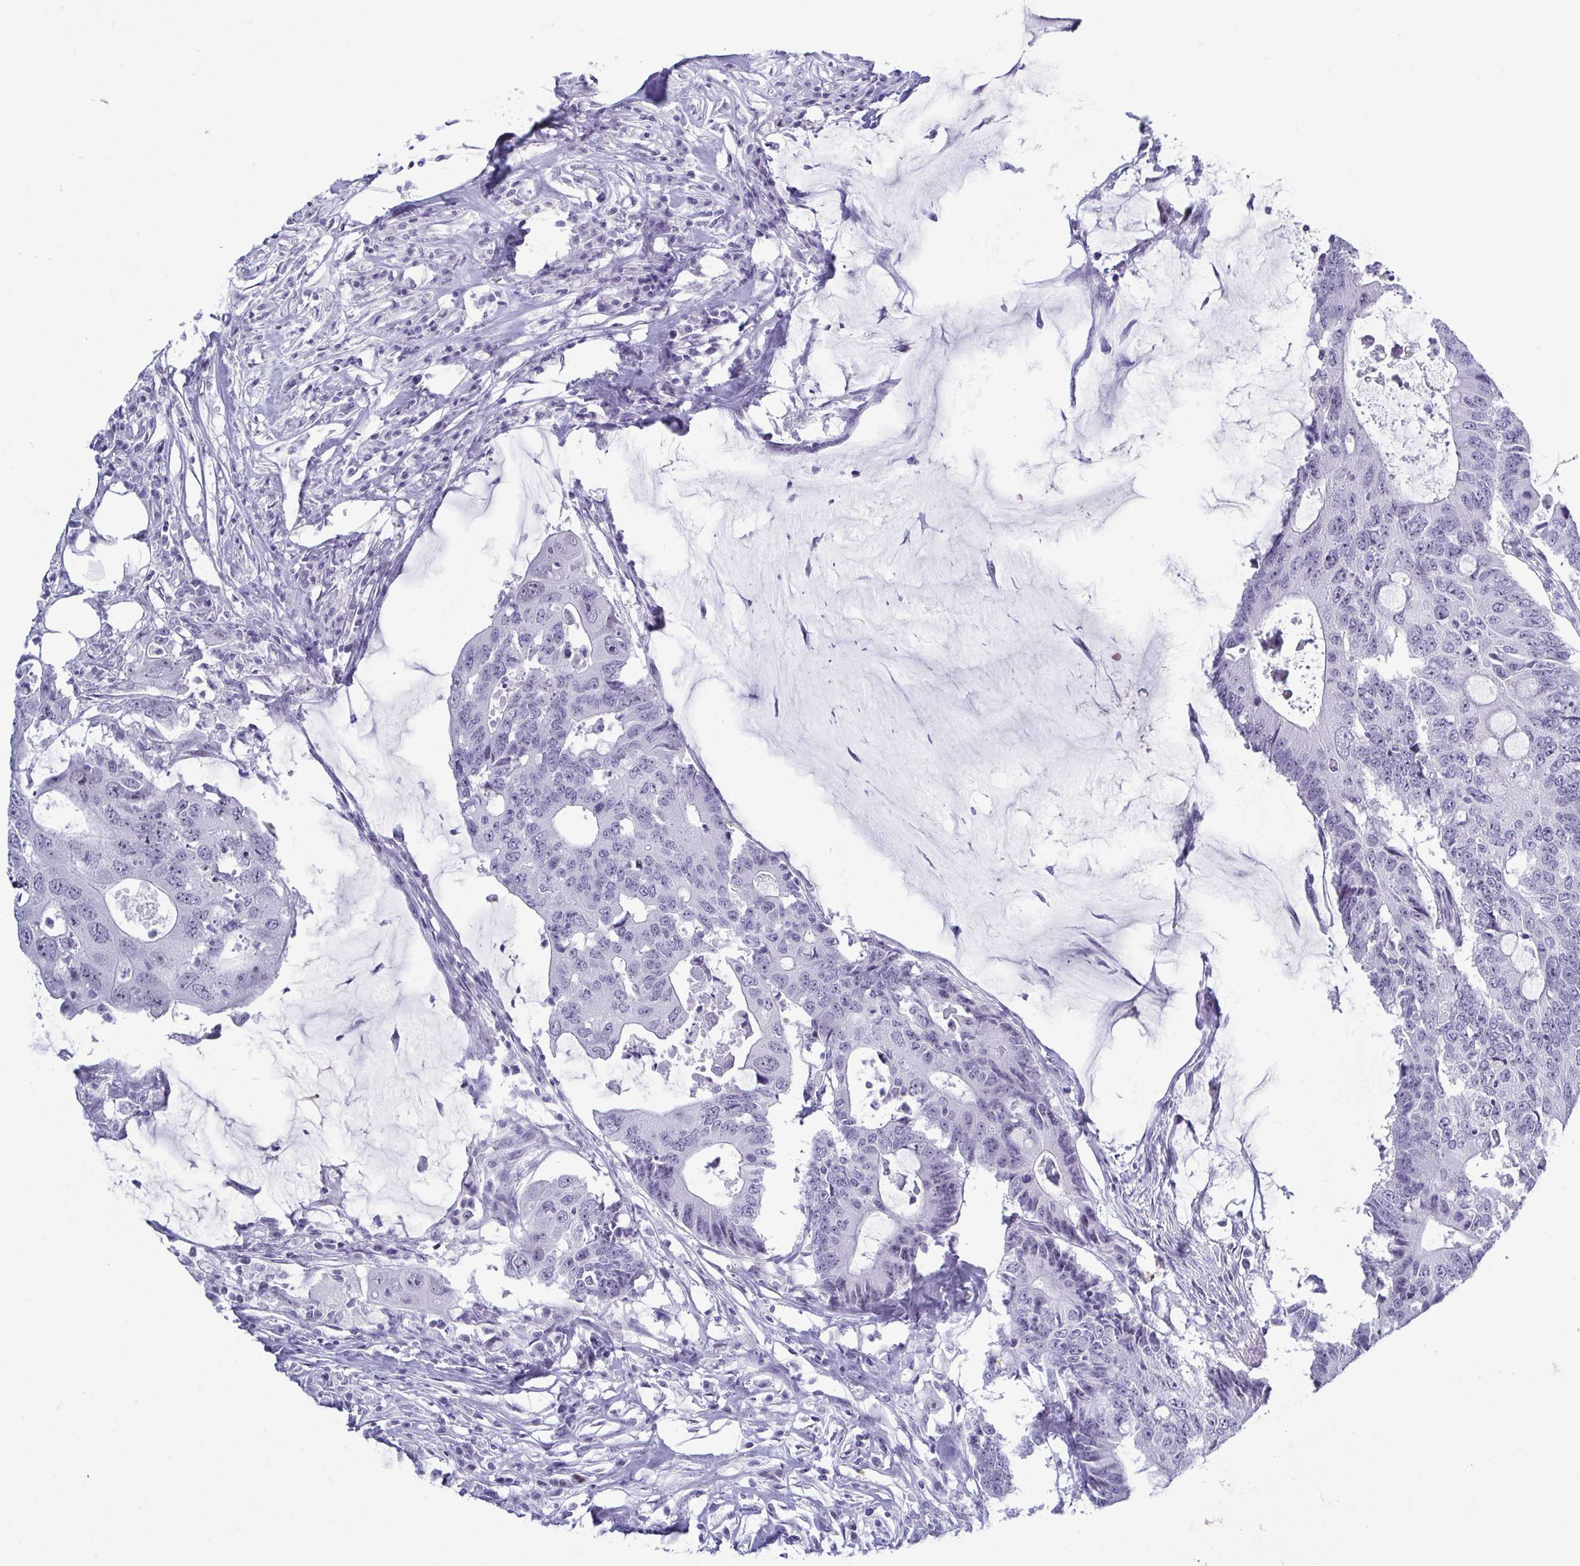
{"staining": {"intensity": "negative", "quantity": "none", "location": "none"}, "tissue": "colorectal cancer", "cell_type": "Tumor cells", "image_type": "cancer", "snomed": [{"axis": "morphology", "description": "Adenocarcinoma, NOS"}, {"axis": "topography", "description": "Colon"}], "caption": "Tumor cells show no significant positivity in colorectal adenocarcinoma.", "gene": "BZW1", "patient": {"sex": "male", "age": 71}}